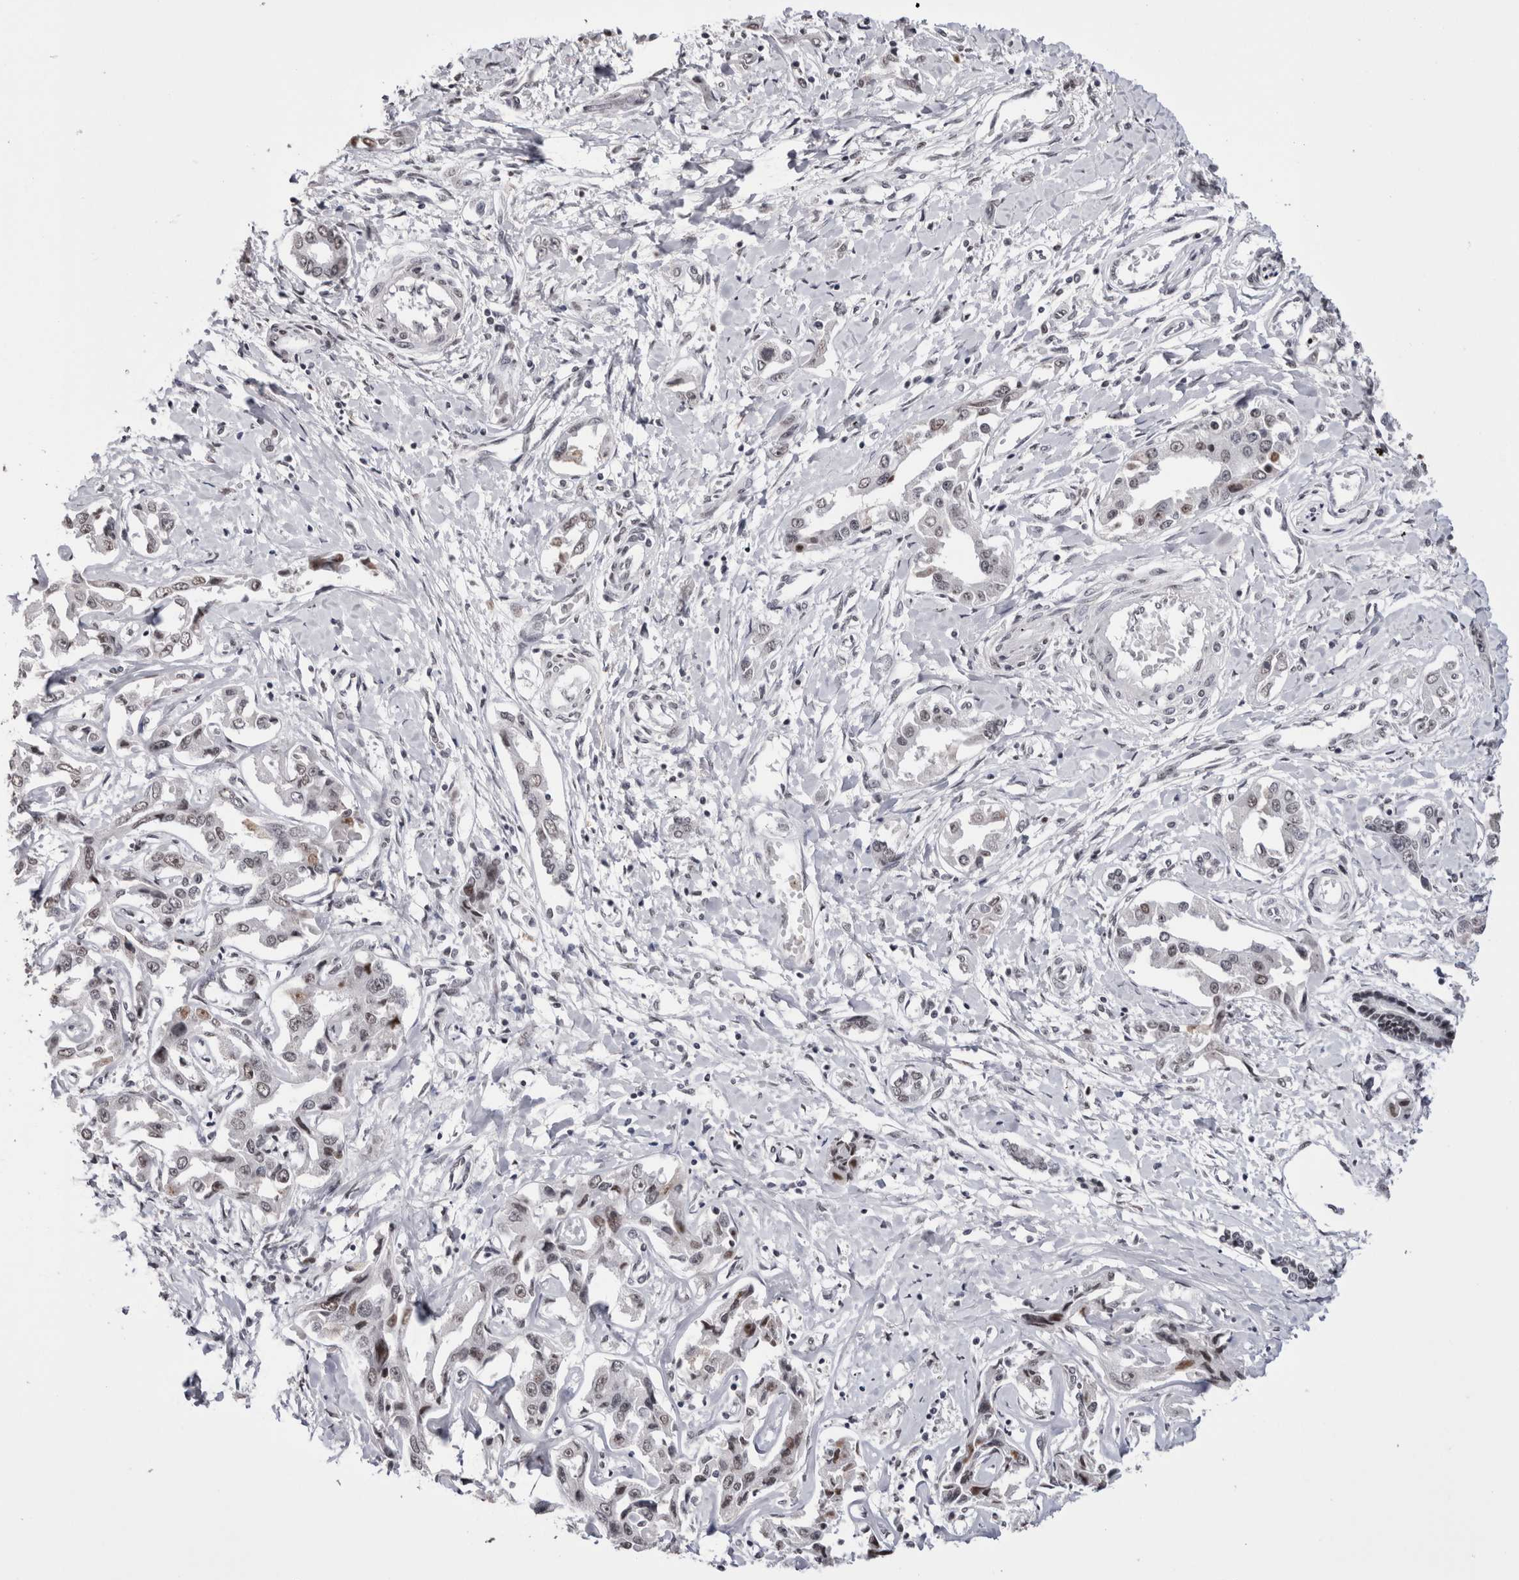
{"staining": {"intensity": "weak", "quantity": "25%-75%", "location": "nuclear"}, "tissue": "liver cancer", "cell_type": "Tumor cells", "image_type": "cancer", "snomed": [{"axis": "morphology", "description": "Cholangiocarcinoma"}, {"axis": "topography", "description": "Liver"}], "caption": "Immunohistochemical staining of human liver cholangiocarcinoma shows weak nuclear protein staining in about 25%-75% of tumor cells.", "gene": "SMC1A", "patient": {"sex": "male", "age": 59}}